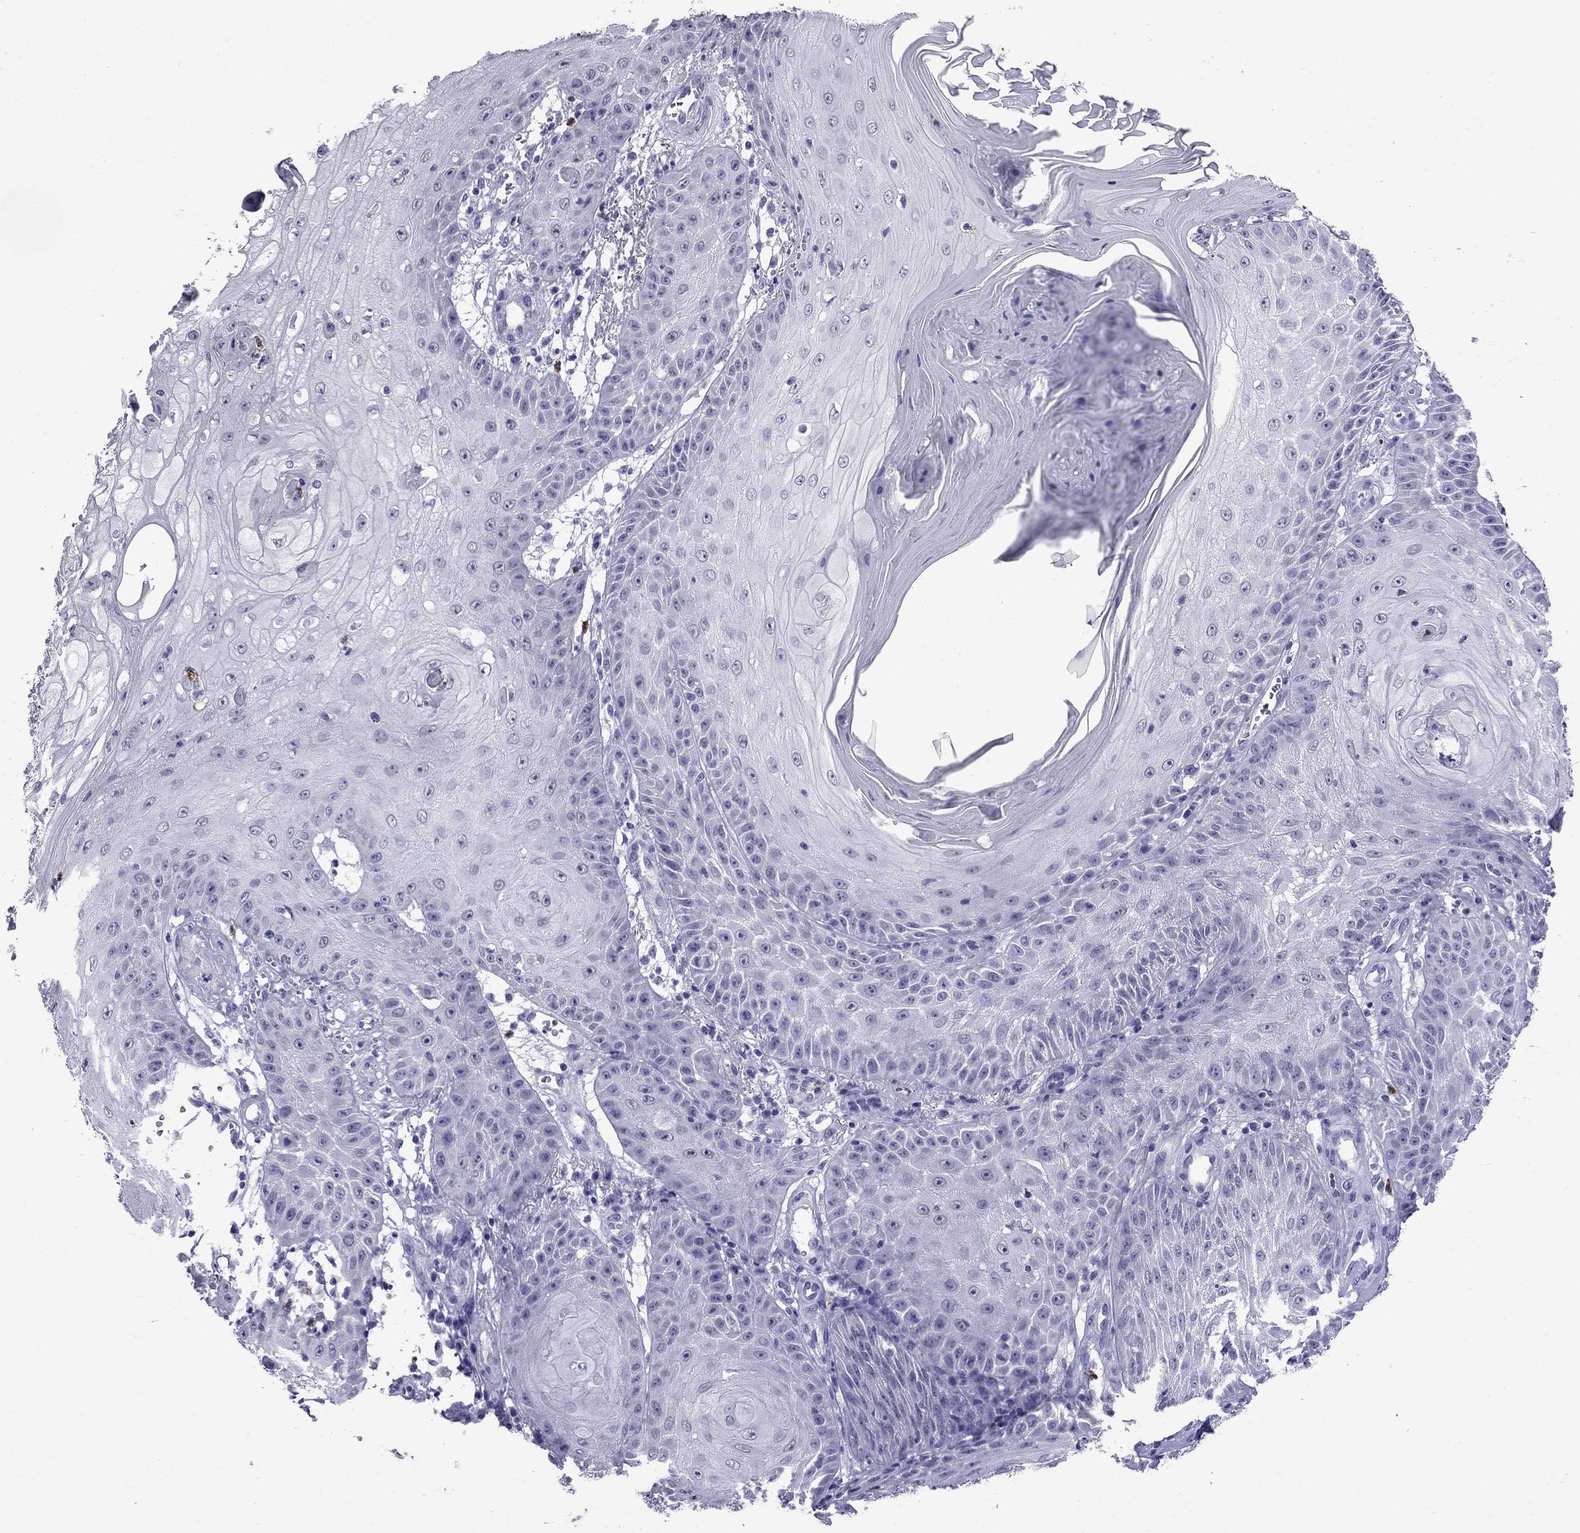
{"staining": {"intensity": "negative", "quantity": "none", "location": "none"}, "tissue": "skin cancer", "cell_type": "Tumor cells", "image_type": "cancer", "snomed": [{"axis": "morphology", "description": "Squamous cell carcinoma, NOS"}, {"axis": "topography", "description": "Skin"}], "caption": "Tumor cells are negative for brown protein staining in squamous cell carcinoma (skin).", "gene": "OLFM4", "patient": {"sex": "male", "age": 70}}